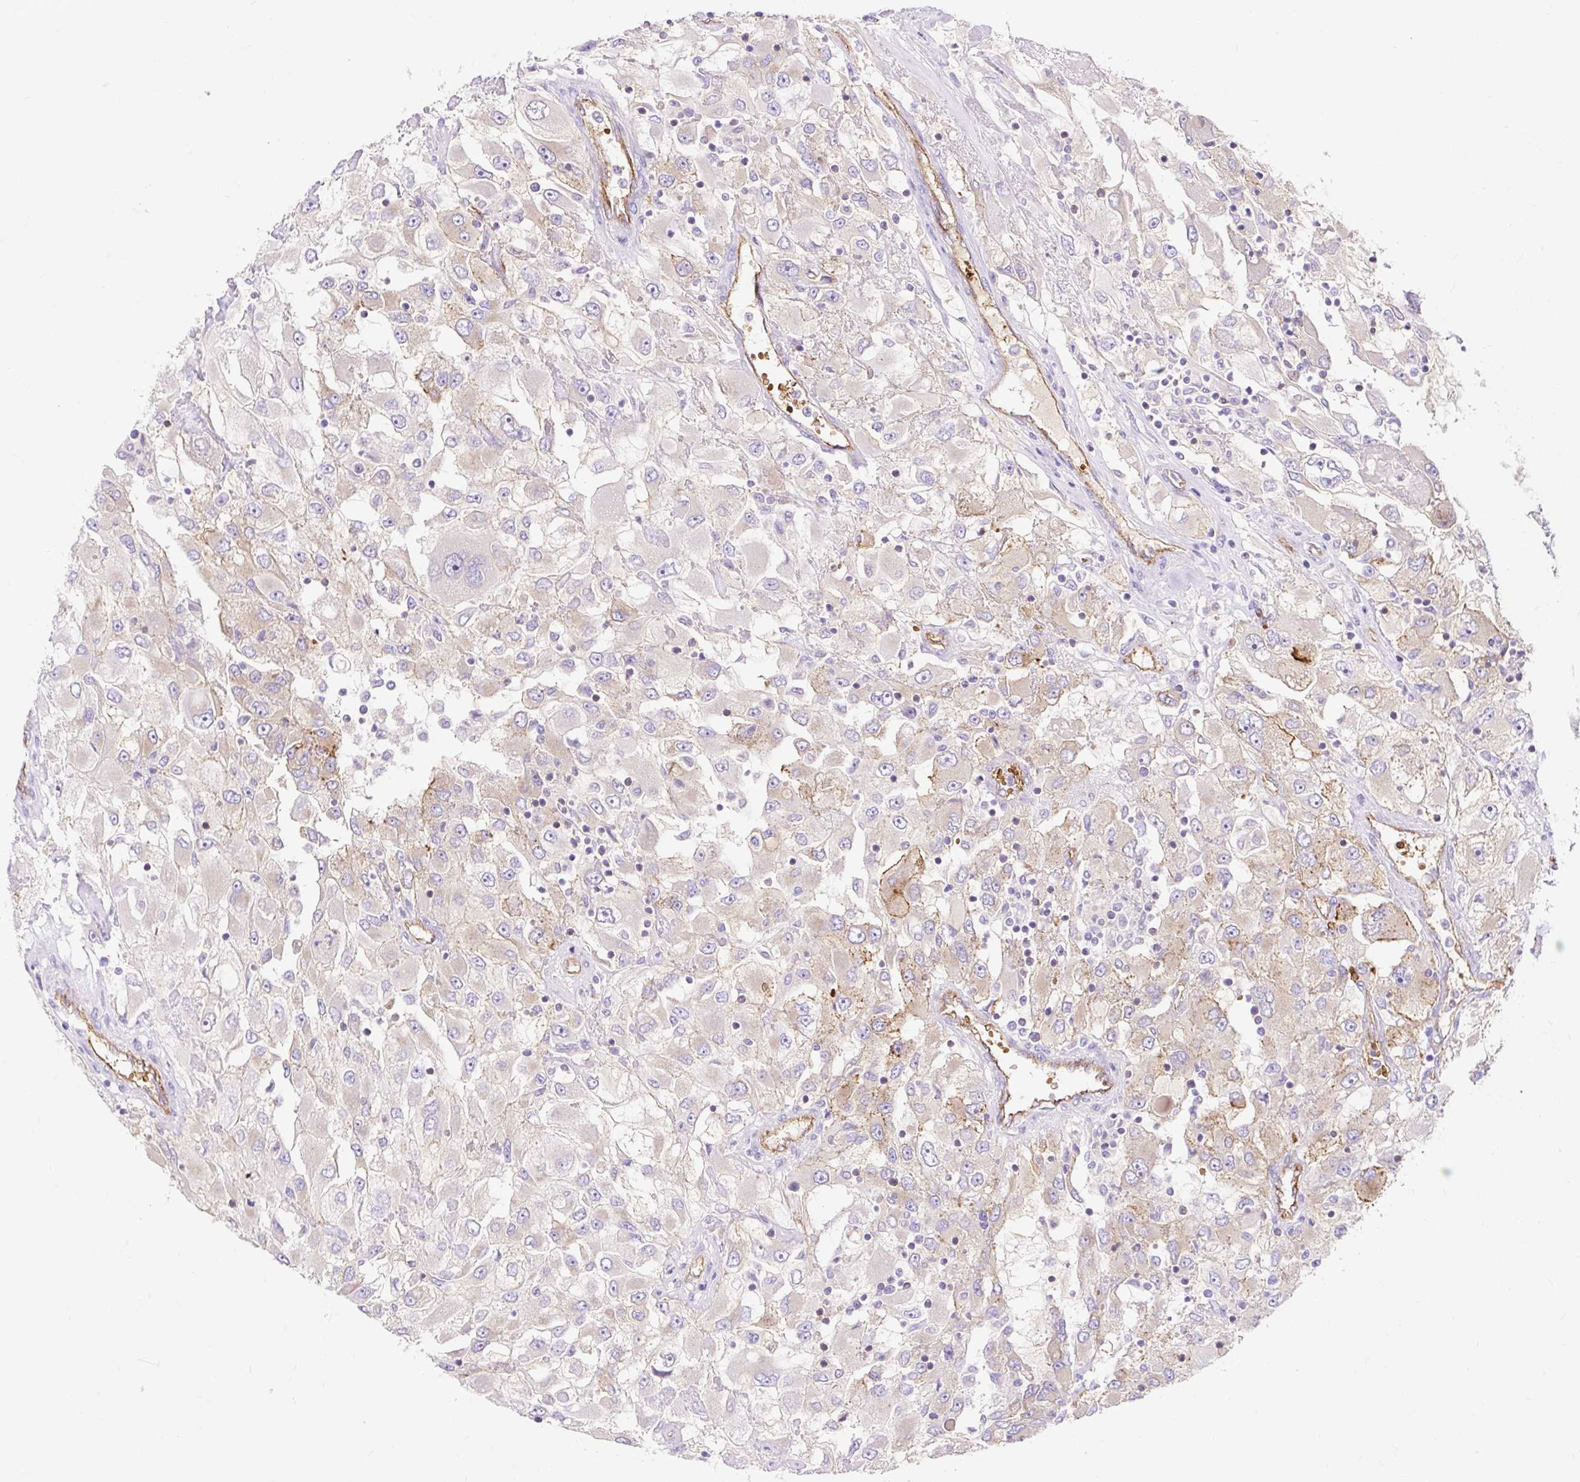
{"staining": {"intensity": "weak", "quantity": "25%-75%", "location": "cytoplasmic/membranous"}, "tissue": "renal cancer", "cell_type": "Tumor cells", "image_type": "cancer", "snomed": [{"axis": "morphology", "description": "Adenocarcinoma, NOS"}, {"axis": "topography", "description": "Kidney"}], "caption": "A high-resolution micrograph shows immunohistochemistry (IHC) staining of adenocarcinoma (renal), which displays weak cytoplasmic/membranous staining in about 25%-75% of tumor cells.", "gene": "HIP1R", "patient": {"sex": "female", "age": 52}}